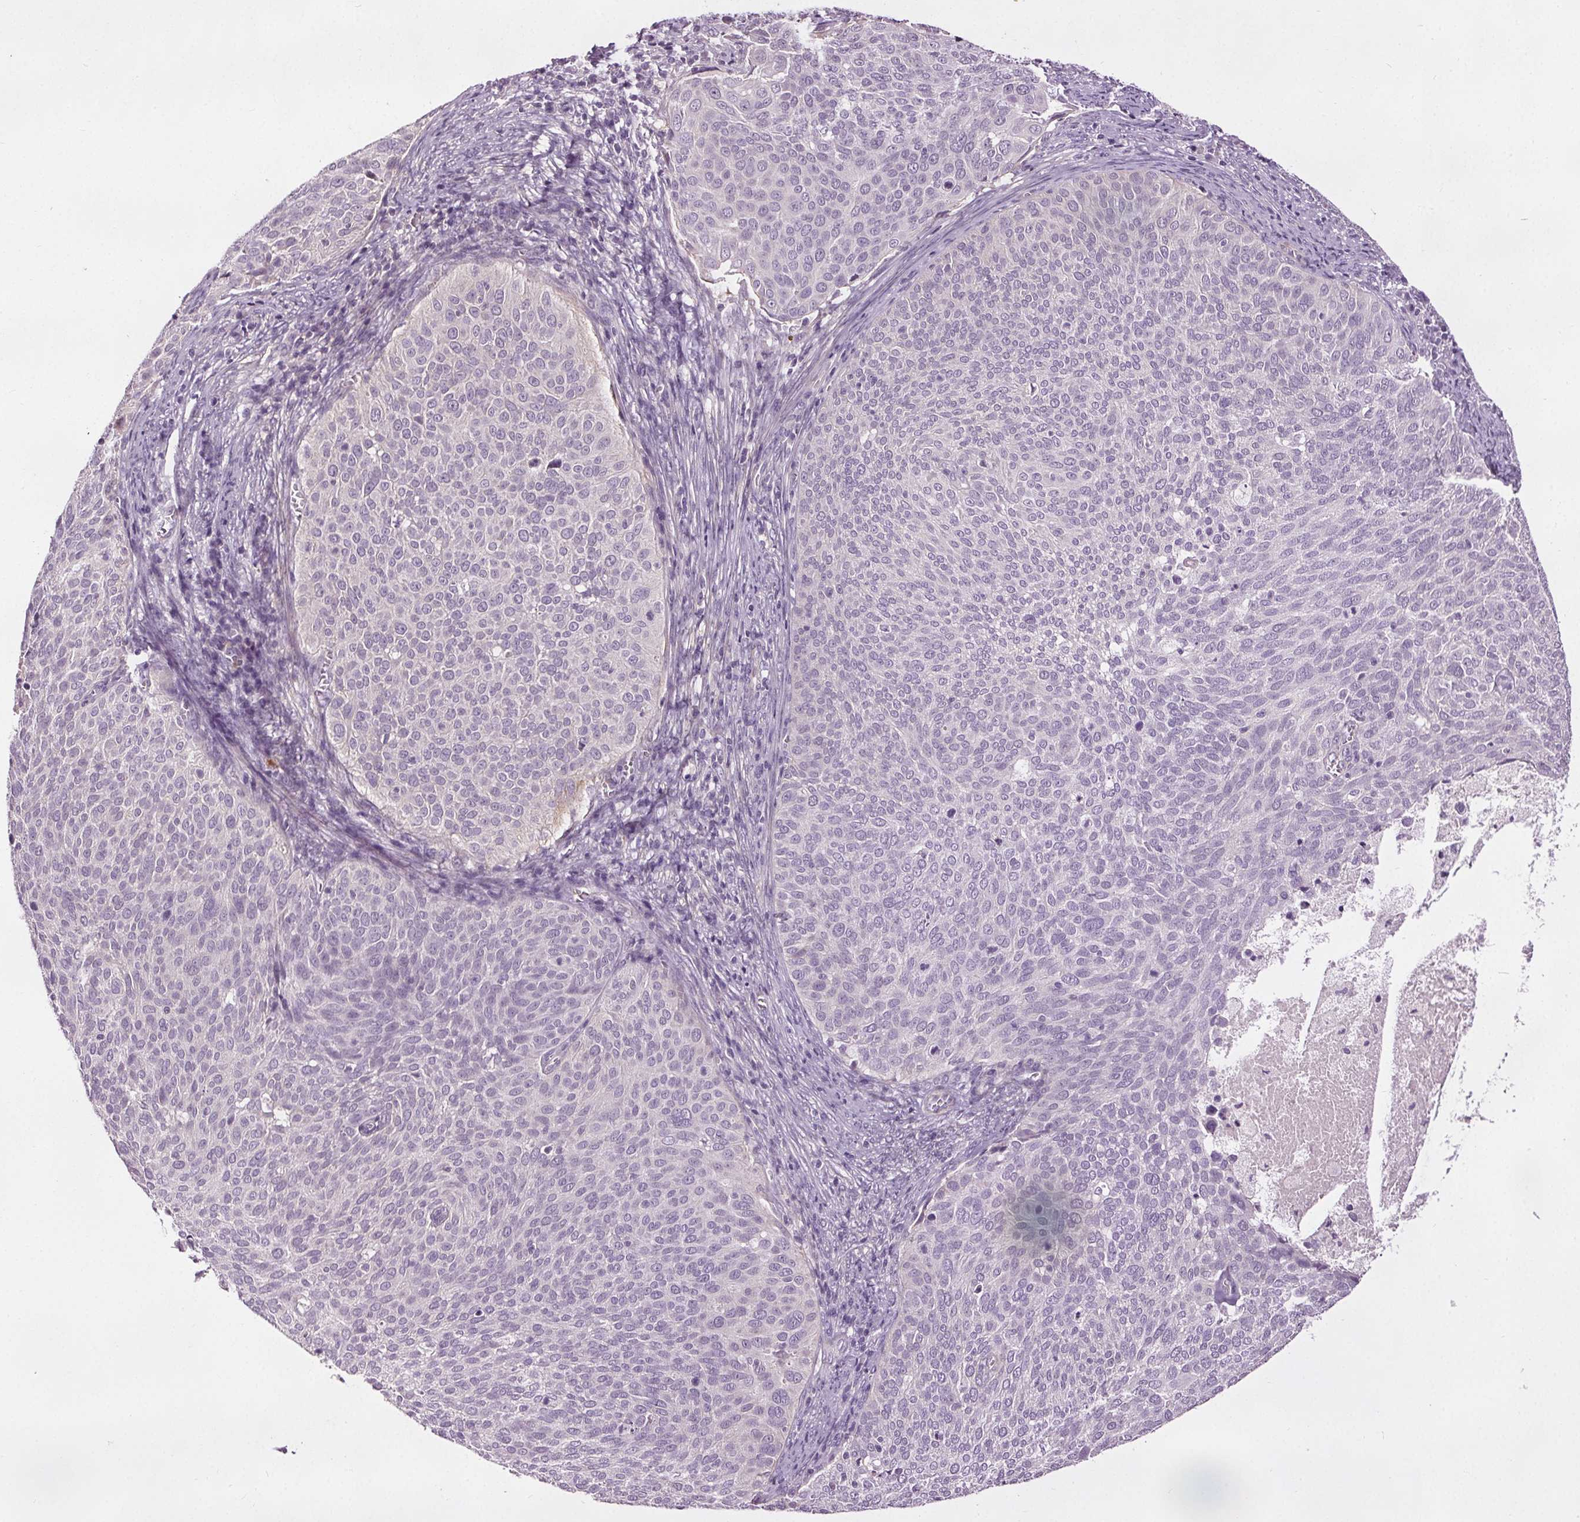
{"staining": {"intensity": "negative", "quantity": "none", "location": "none"}, "tissue": "cervical cancer", "cell_type": "Tumor cells", "image_type": "cancer", "snomed": [{"axis": "morphology", "description": "Squamous cell carcinoma, NOS"}, {"axis": "topography", "description": "Cervix"}], "caption": "This is an immunohistochemistry (IHC) micrograph of cervical cancer. There is no expression in tumor cells.", "gene": "RASA1", "patient": {"sex": "female", "age": 39}}